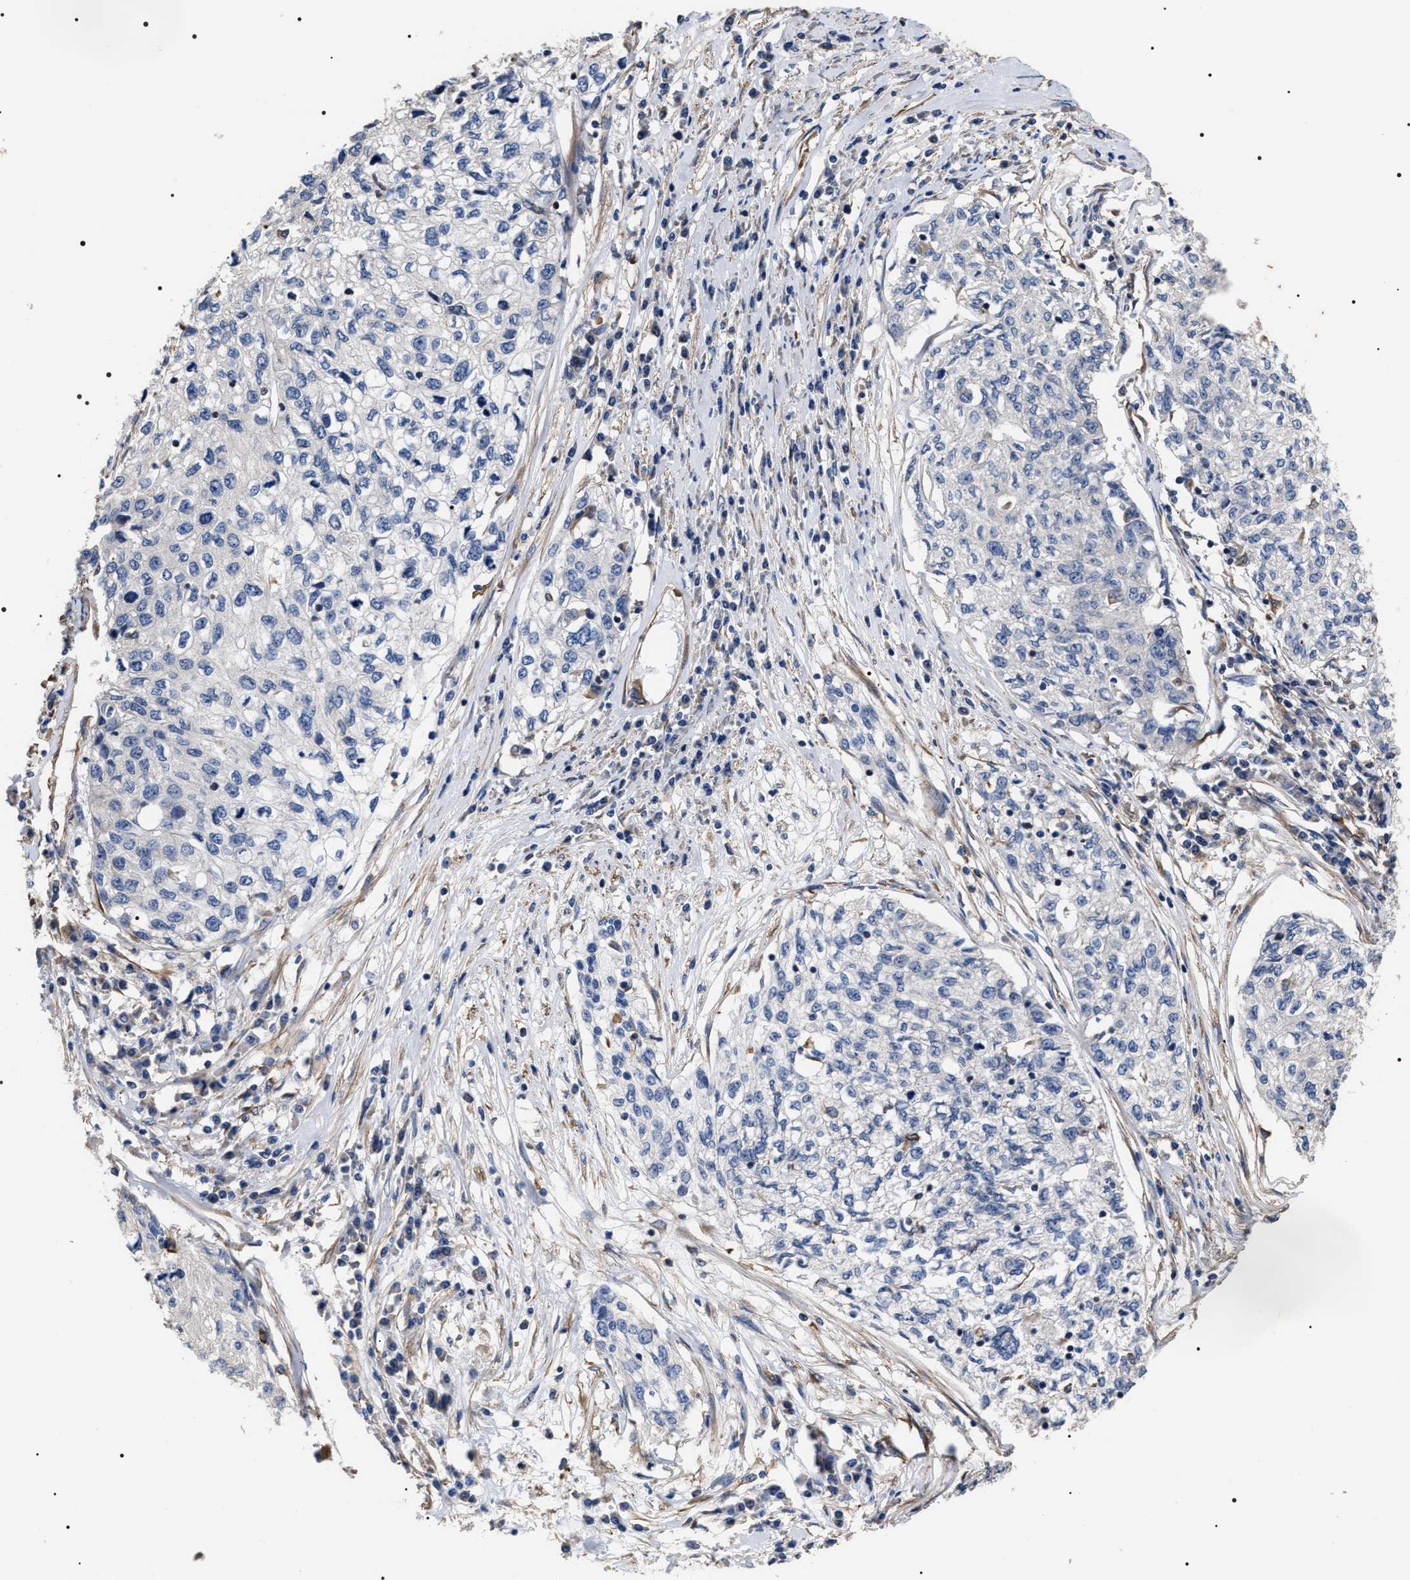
{"staining": {"intensity": "negative", "quantity": "none", "location": "none"}, "tissue": "cervical cancer", "cell_type": "Tumor cells", "image_type": "cancer", "snomed": [{"axis": "morphology", "description": "Squamous cell carcinoma, NOS"}, {"axis": "topography", "description": "Cervix"}], "caption": "The photomicrograph displays no significant expression in tumor cells of squamous cell carcinoma (cervical). (Stains: DAB immunohistochemistry with hematoxylin counter stain, Microscopy: brightfield microscopy at high magnification).", "gene": "TSPAN33", "patient": {"sex": "female", "age": 57}}